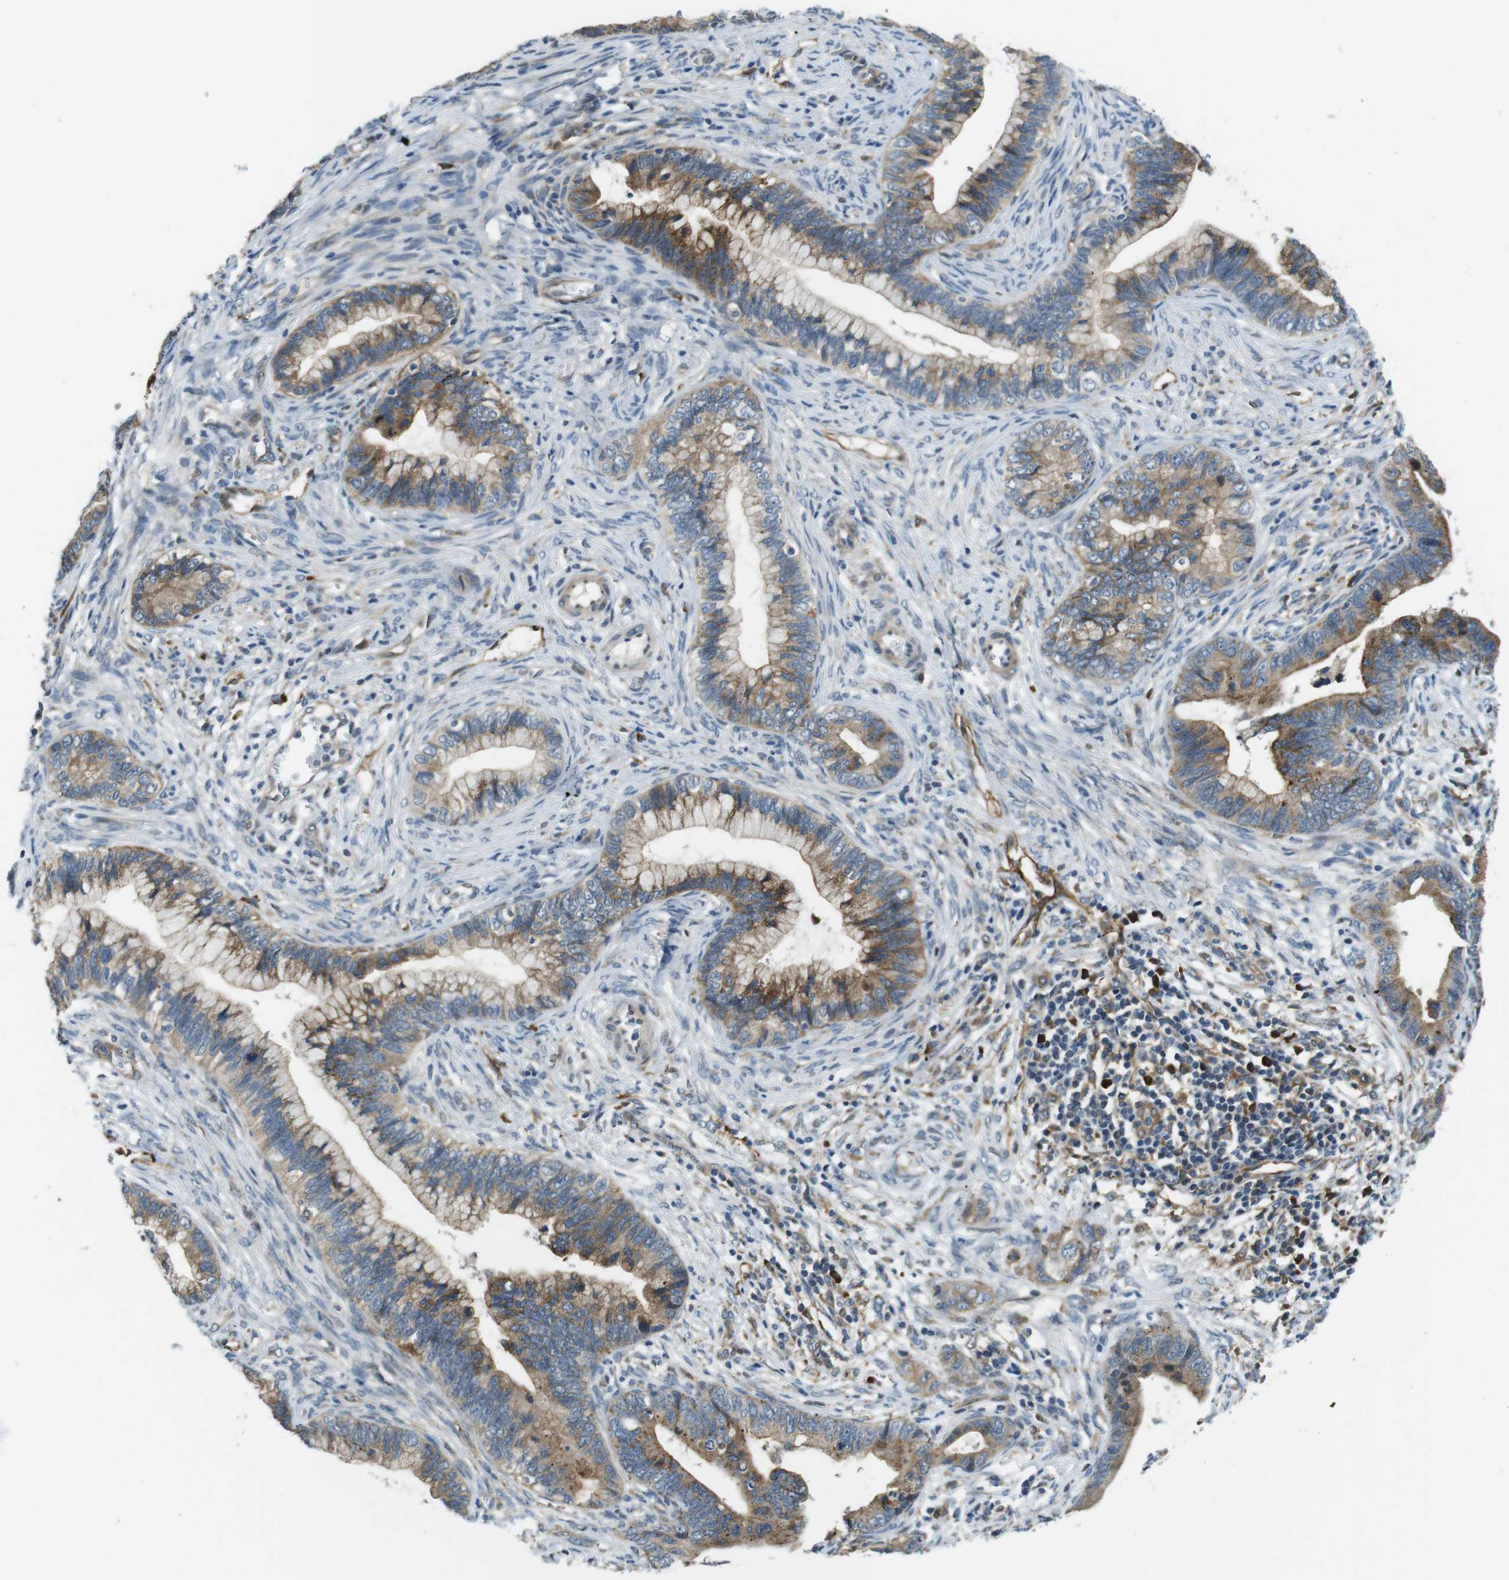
{"staining": {"intensity": "moderate", "quantity": ">75%", "location": "cytoplasmic/membranous"}, "tissue": "cervical cancer", "cell_type": "Tumor cells", "image_type": "cancer", "snomed": [{"axis": "morphology", "description": "Adenocarcinoma, NOS"}, {"axis": "topography", "description": "Cervix"}], "caption": "Immunohistochemistry (IHC) histopathology image of adenocarcinoma (cervical) stained for a protein (brown), which demonstrates medium levels of moderate cytoplasmic/membranous staining in approximately >75% of tumor cells.", "gene": "PALD1", "patient": {"sex": "female", "age": 44}}